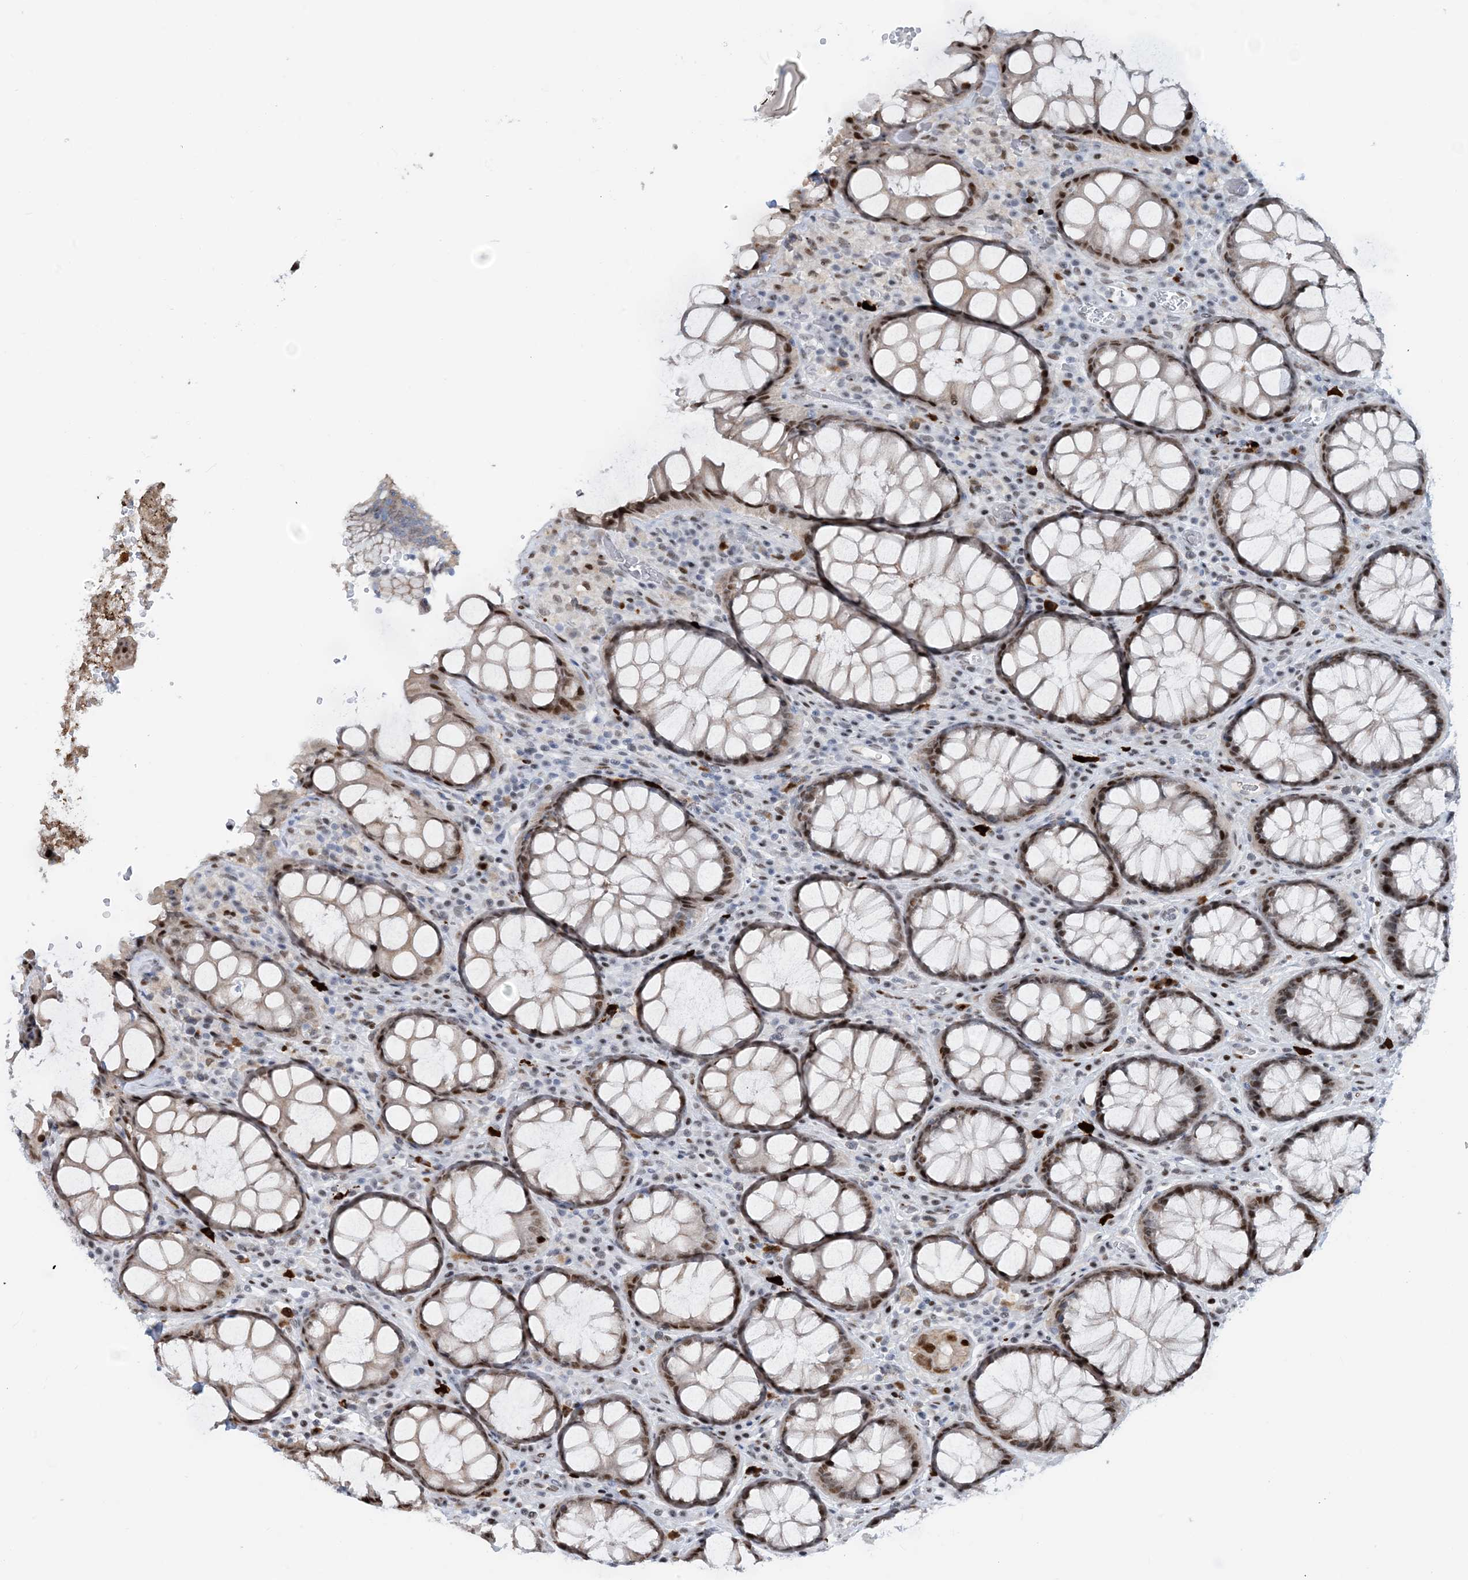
{"staining": {"intensity": "moderate", "quantity": ">75%", "location": "nuclear"}, "tissue": "rectum", "cell_type": "Glandular cells", "image_type": "normal", "snomed": [{"axis": "morphology", "description": "Normal tissue, NOS"}, {"axis": "topography", "description": "Rectum"}], "caption": "Immunohistochemistry (IHC) histopathology image of benign rectum stained for a protein (brown), which shows medium levels of moderate nuclear positivity in about >75% of glandular cells.", "gene": "HEMK1", "patient": {"sex": "male", "age": 64}}